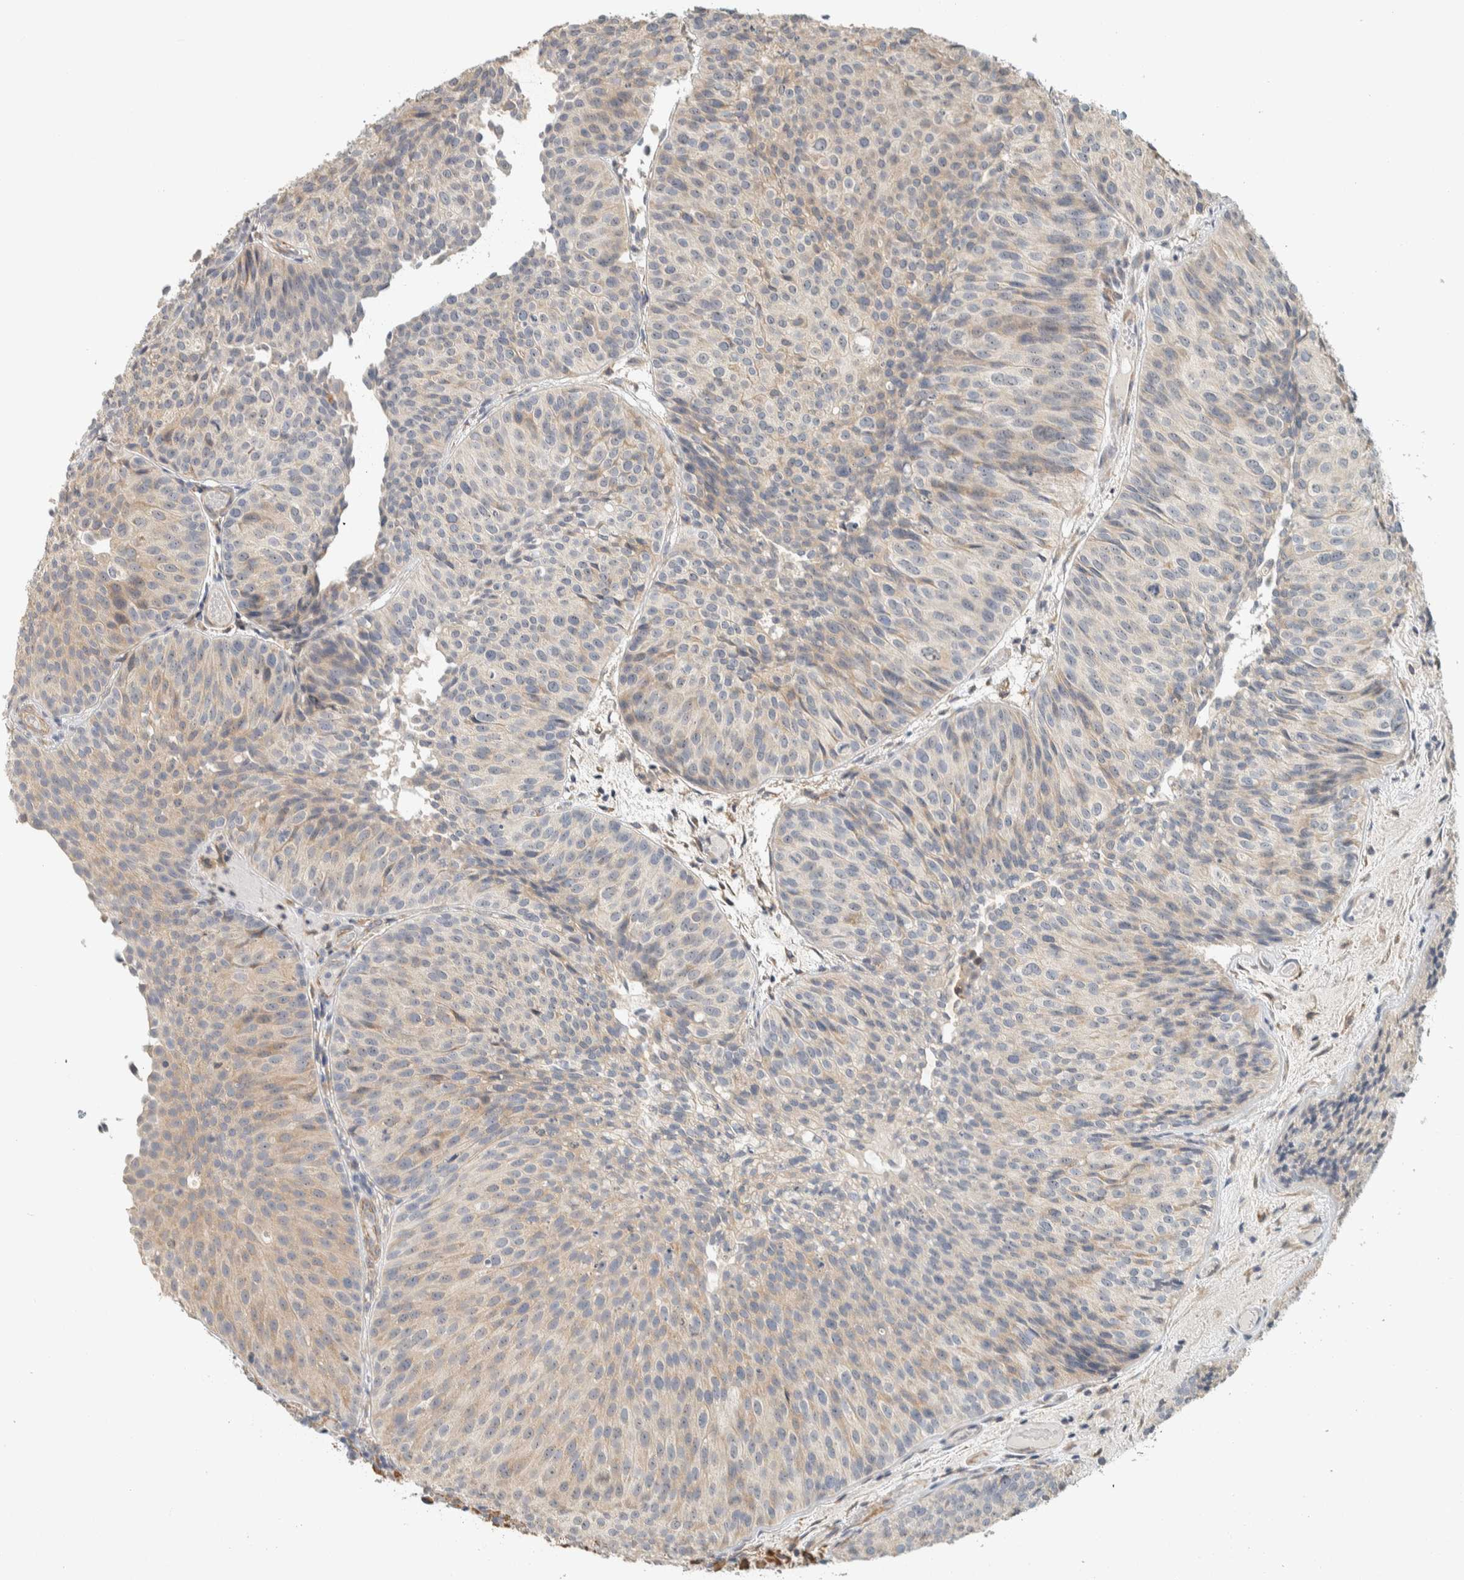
{"staining": {"intensity": "weak", "quantity": "25%-75%", "location": "cytoplasmic/membranous"}, "tissue": "urothelial cancer", "cell_type": "Tumor cells", "image_type": "cancer", "snomed": [{"axis": "morphology", "description": "Urothelial carcinoma, Low grade"}, {"axis": "topography", "description": "Urinary bladder"}], "caption": "Immunohistochemistry staining of urothelial cancer, which shows low levels of weak cytoplasmic/membranous expression in approximately 25%-75% of tumor cells indicating weak cytoplasmic/membranous protein expression. The staining was performed using DAB (brown) for protein detection and nuclei were counterstained in hematoxylin (blue).", "gene": "KLHL40", "patient": {"sex": "male", "age": 86}}